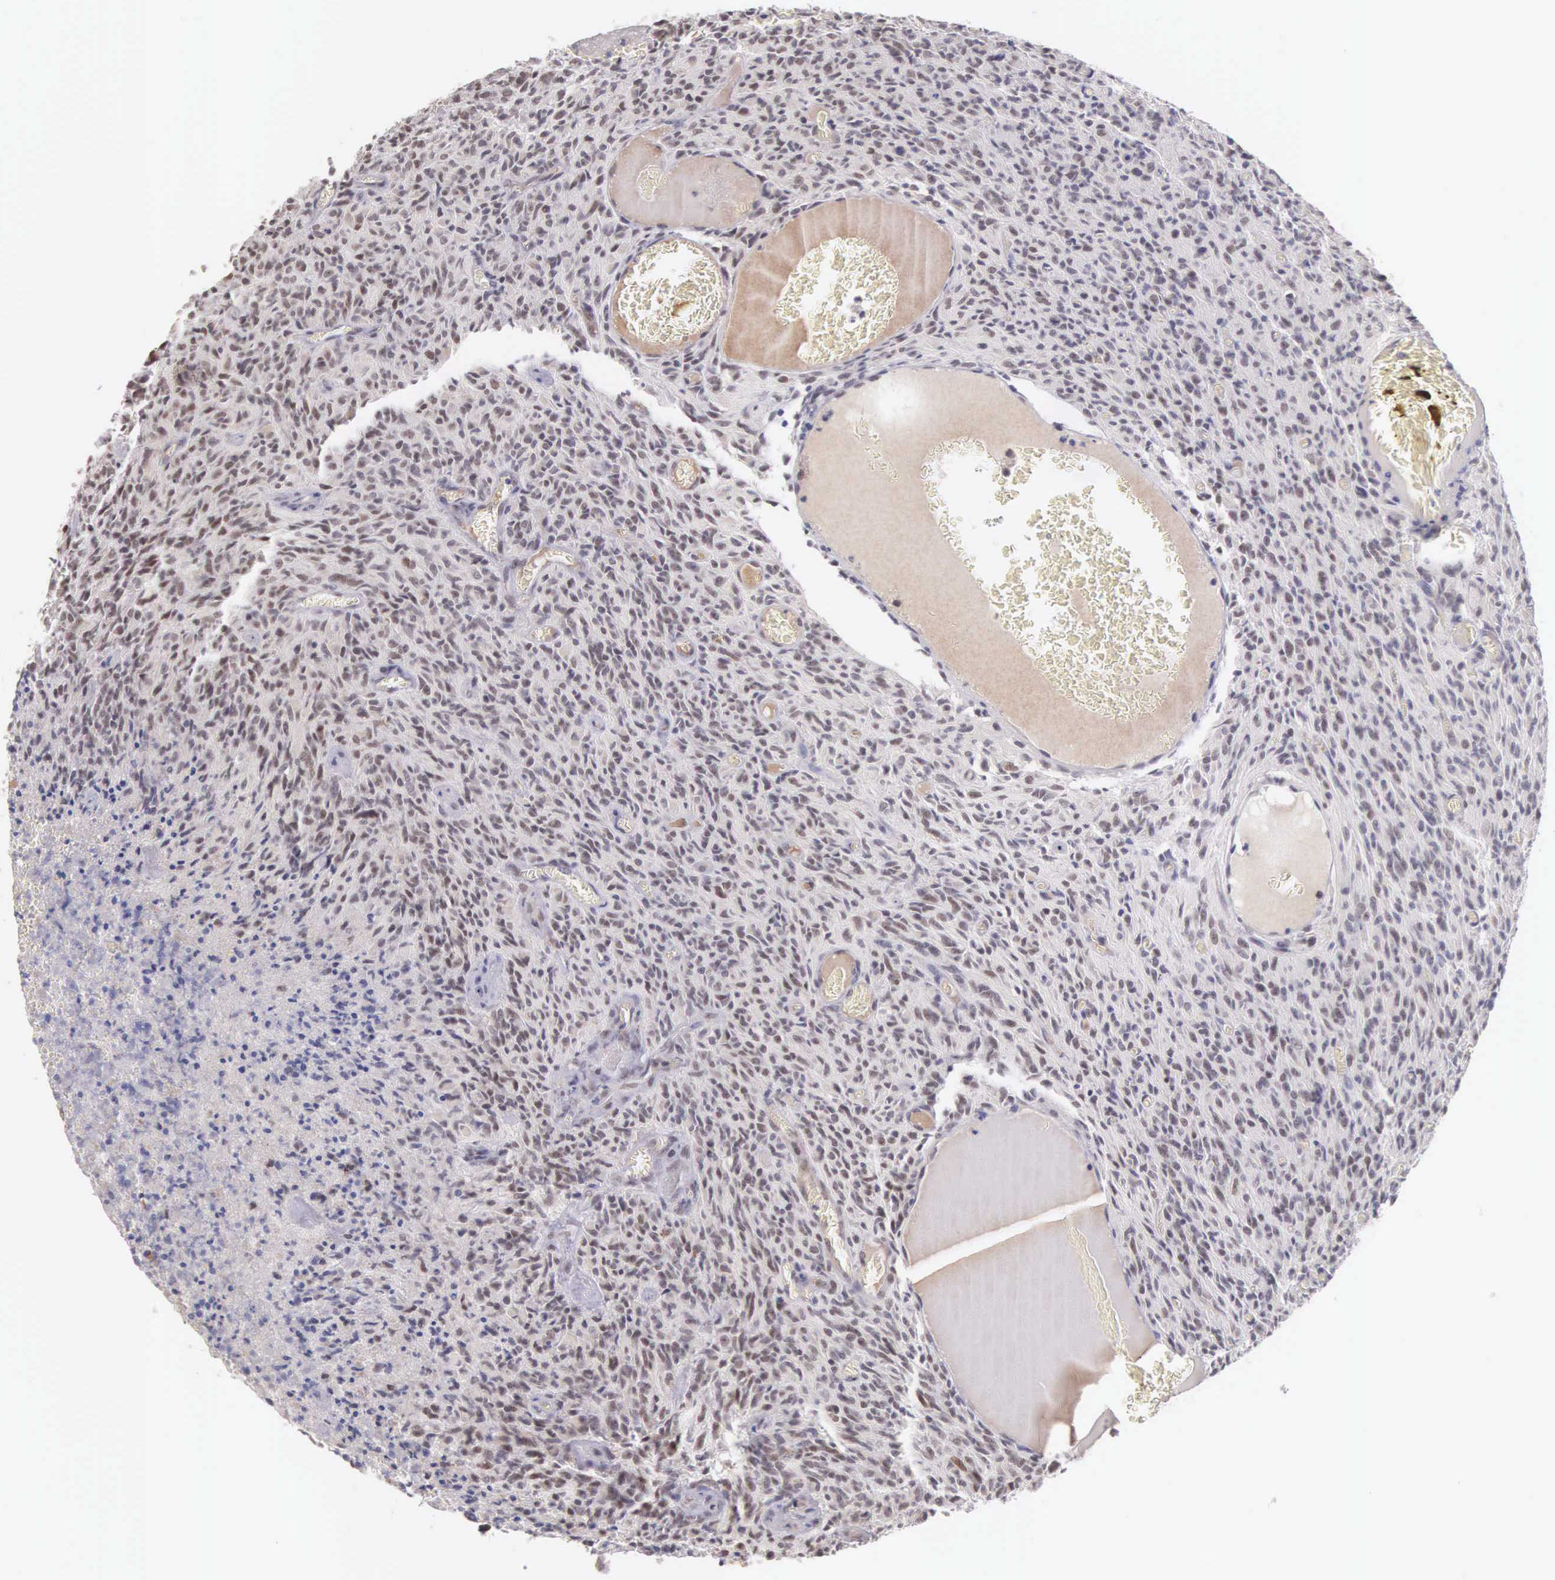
{"staining": {"intensity": "weak", "quantity": "<25%", "location": "nuclear"}, "tissue": "glioma", "cell_type": "Tumor cells", "image_type": "cancer", "snomed": [{"axis": "morphology", "description": "Glioma, malignant, High grade"}, {"axis": "topography", "description": "Brain"}], "caption": "A histopathology image of glioma stained for a protein exhibits no brown staining in tumor cells.", "gene": "HMGXB4", "patient": {"sex": "male", "age": 56}}